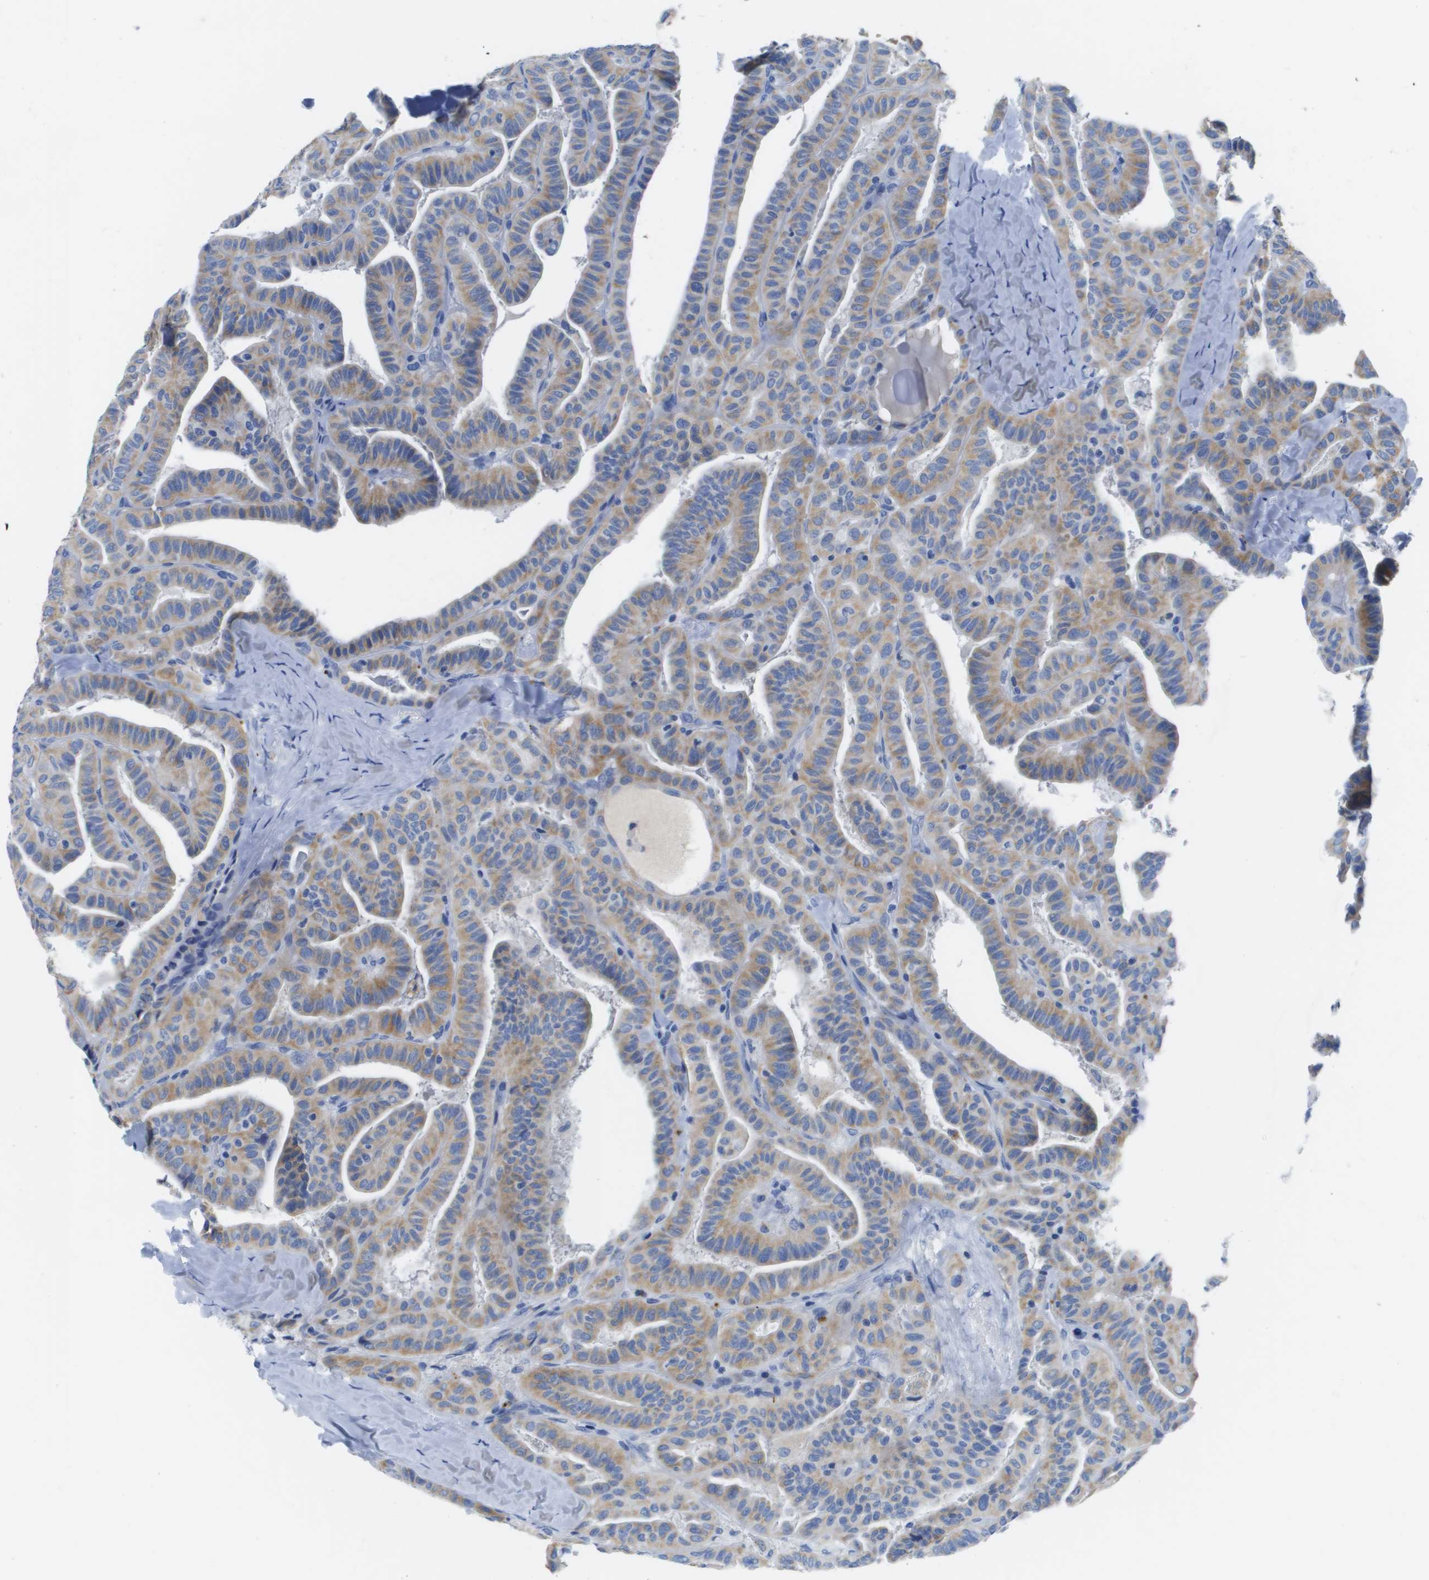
{"staining": {"intensity": "weak", "quantity": "25%-75%", "location": "cytoplasmic/membranous"}, "tissue": "thyroid cancer", "cell_type": "Tumor cells", "image_type": "cancer", "snomed": [{"axis": "morphology", "description": "Papillary adenocarcinoma, NOS"}, {"axis": "topography", "description": "Thyroid gland"}], "caption": "Protein staining by IHC displays weak cytoplasmic/membranous expression in about 25%-75% of tumor cells in thyroid cancer (papillary adenocarcinoma). The staining is performed using DAB (3,3'-diaminobenzidine) brown chromogen to label protein expression. The nuclei are counter-stained blue using hematoxylin.", "gene": "MS4A1", "patient": {"sex": "male", "age": 77}}